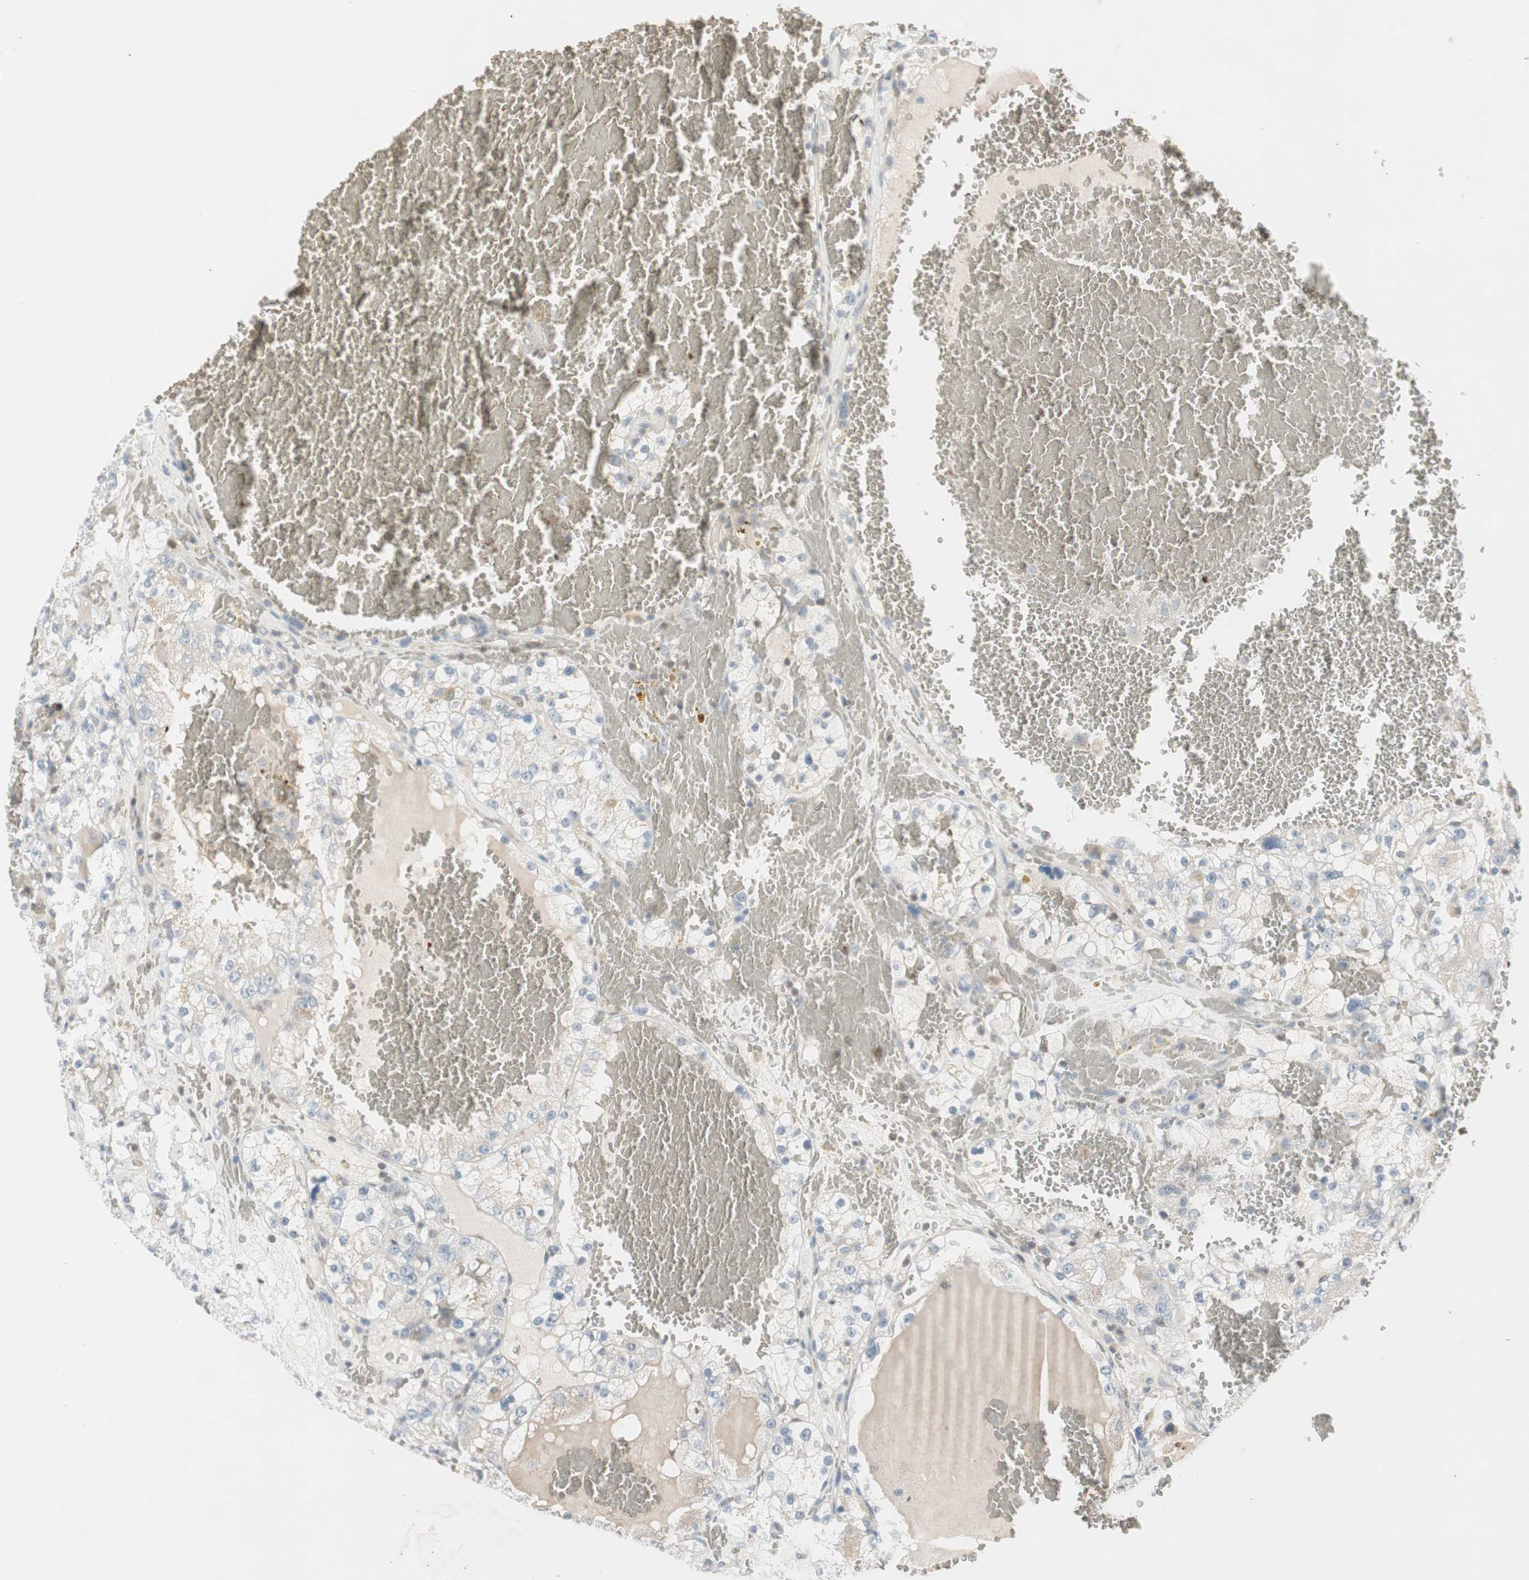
{"staining": {"intensity": "negative", "quantity": "none", "location": "none"}, "tissue": "renal cancer", "cell_type": "Tumor cells", "image_type": "cancer", "snomed": [{"axis": "morphology", "description": "Normal tissue, NOS"}, {"axis": "morphology", "description": "Adenocarcinoma, NOS"}, {"axis": "topography", "description": "Kidney"}], "caption": "Micrograph shows no significant protein expression in tumor cells of renal cancer (adenocarcinoma). Nuclei are stained in blue.", "gene": "MAP4K1", "patient": {"sex": "male", "age": 61}}